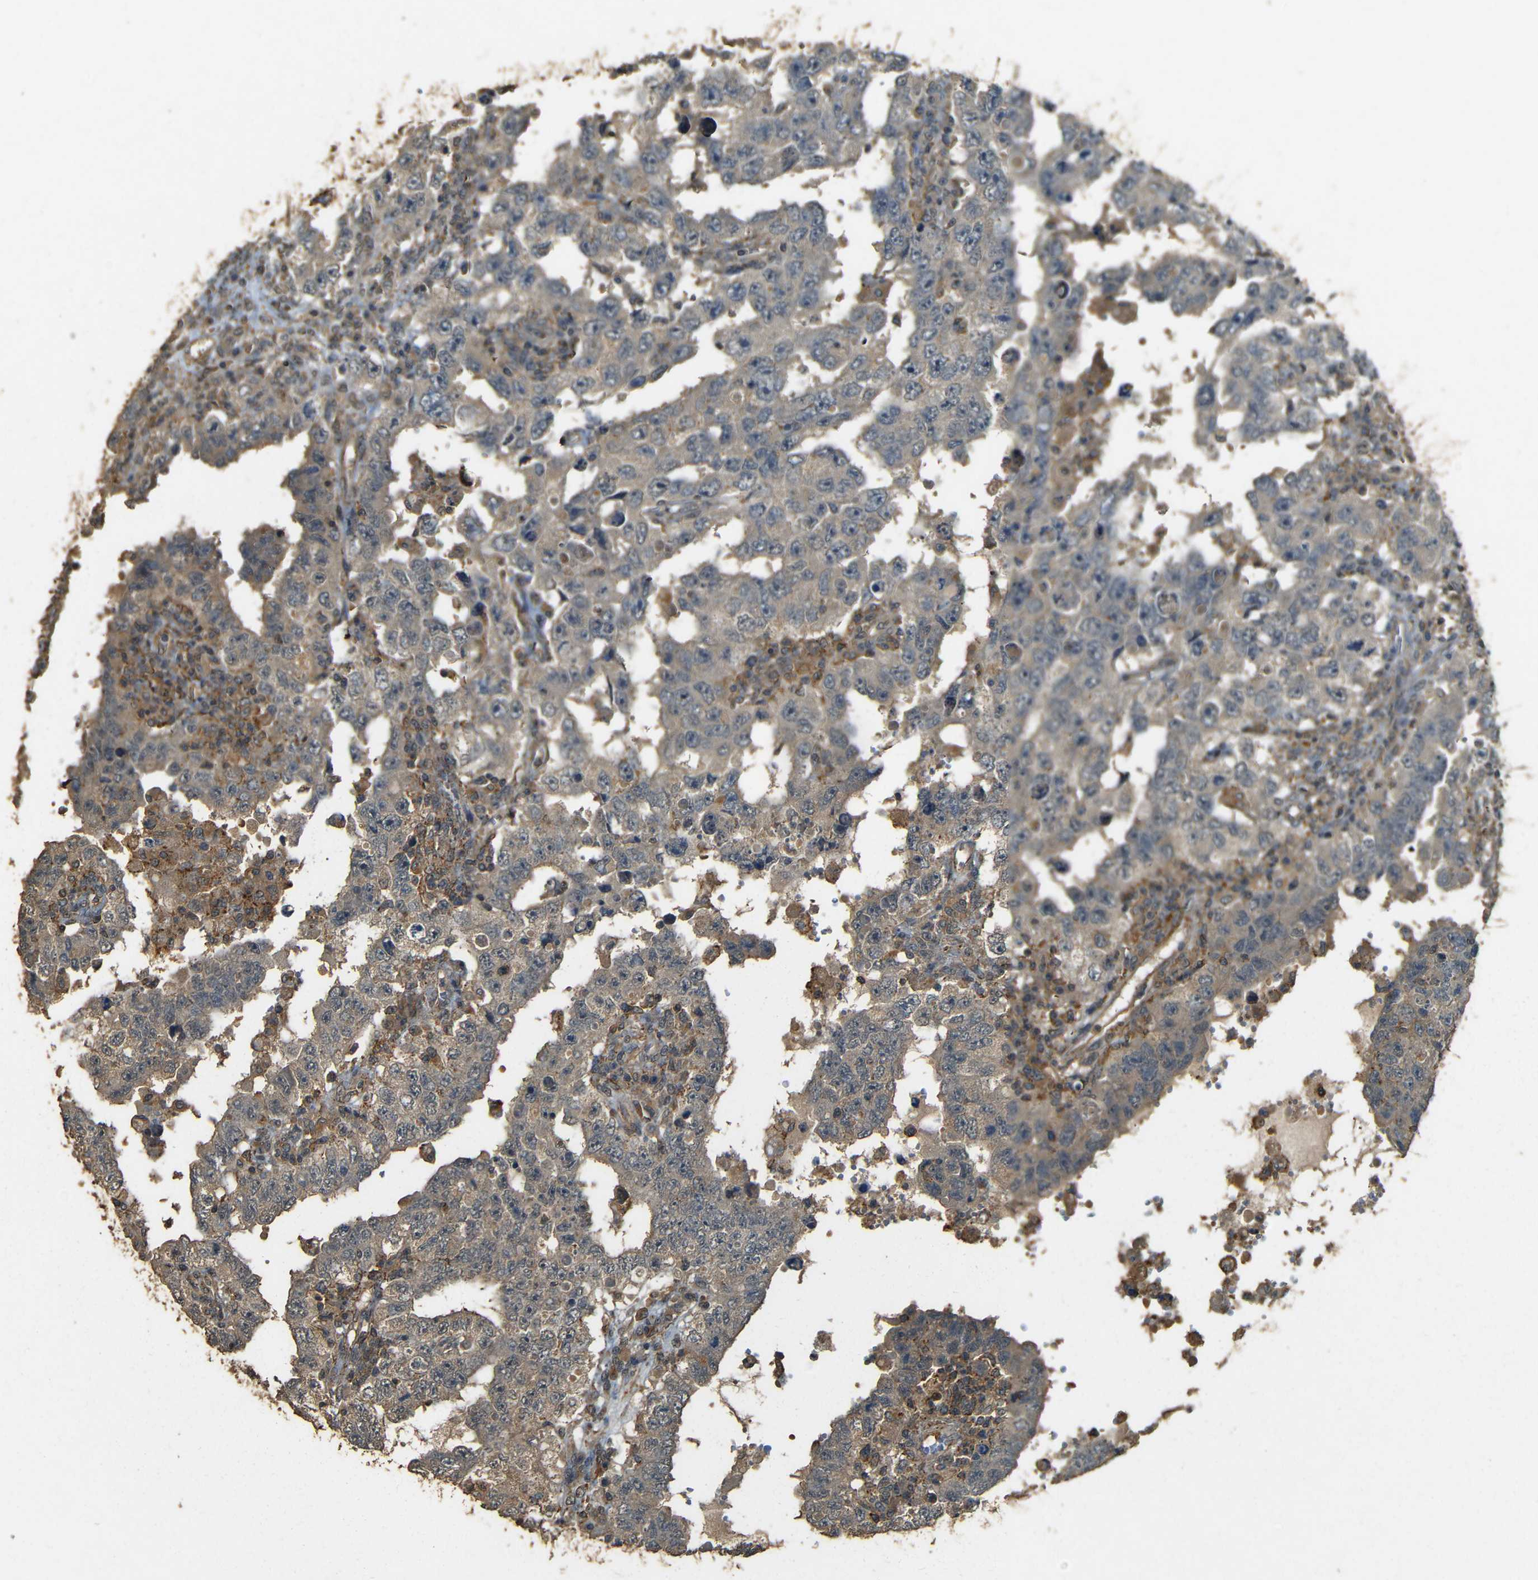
{"staining": {"intensity": "weak", "quantity": "25%-75%", "location": "cytoplasmic/membranous"}, "tissue": "testis cancer", "cell_type": "Tumor cells", "image_type": "cancer", "snomed": [{"axis": "morphology", "description": "Carcinoma, Embryonal, NOS"}, {"axis": "topography", "description": "Testis"}], "caption": "Testis cancer tissue displays weak cytoplasmic/membranous staining in approximately 25%-75% of tumor cells The staining is performed using DAB (3,3'-diaminobenzidine) brown chromogen to label protein expression. The nuclei are counter-stained blue using hematoxylin.", "gene": "PDE5A", "patient": {"sex": "male", "age": 26}}